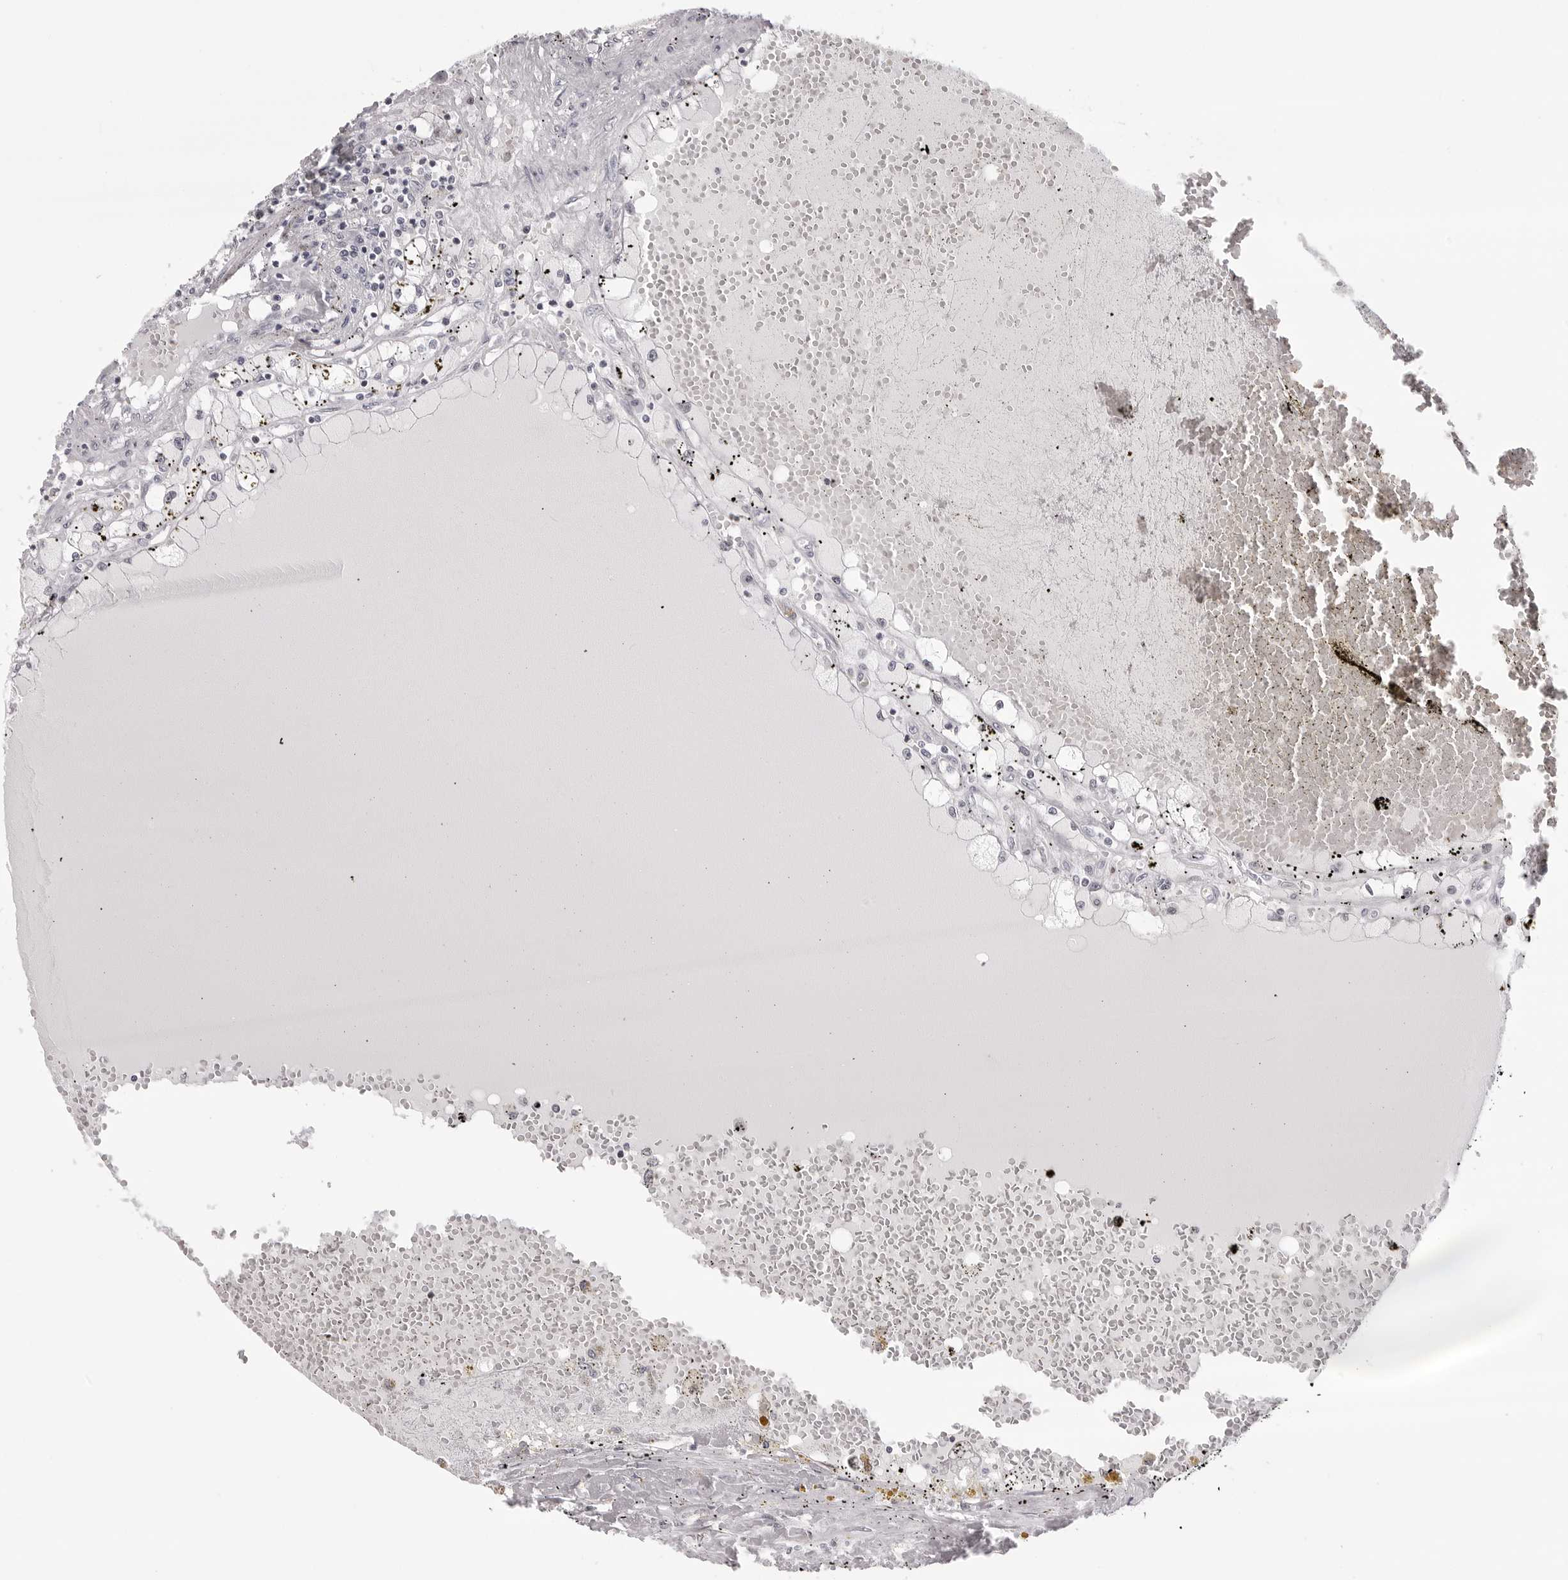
{"staining": {"intensity": "negative", "quantity": "none", "location": "none"}, "tissue": "renal cancer", "cell_type": "Tumor cells", "image_type": "cancer", "snomed": [{"axis": "morphology", "description": "Adenocarcinoma, NOS"}, {"axis": "topography", "description": "Kidney"}], "caption": "This is an immunohistochemistry (IHC) histopathology image of renal cancer. There is no positivity in tumor cells.", "gene": "PHF3", "patient": {"sex": "male", "age": 56}}